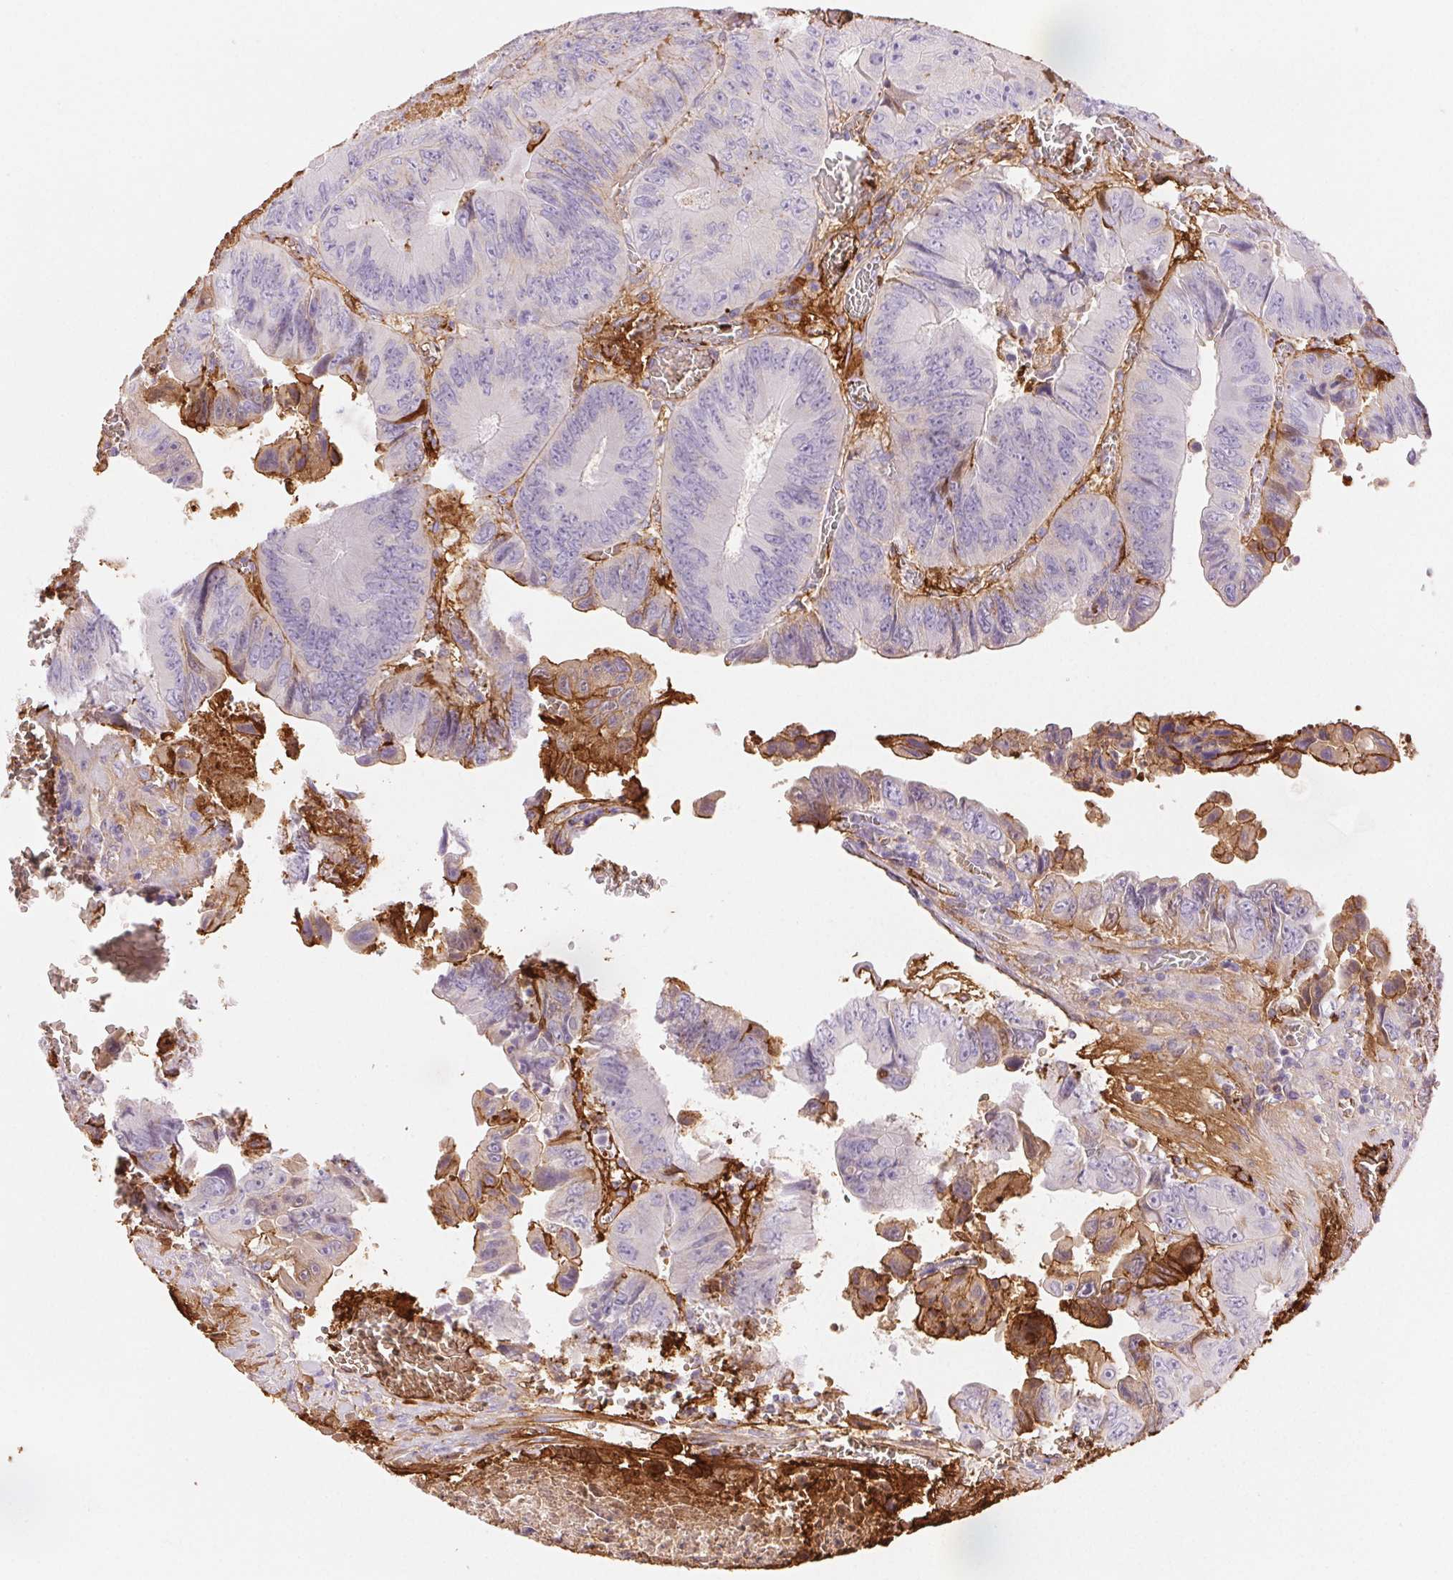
{"staining": {"intensity": "moderate", "quantity": "<25%", "location": "cytoplasmic/membranous"}, "tissue": "colorectal cancer", "cell_type": "Tumor cells", "image_type": "cancer", "snomed": [{"axis": "morphology", "description": "Adenocarcinoma, NOS"}, {"axis": "topography", "description": "Colon"}], "caption": "Colorectal cancer (adenocarcinoma) stained for a protein displays moderate cytoplasmic/membranous positivity in tumor cells.", "gene": "FGA", "patient": {"sex": "female", "age": 84}}